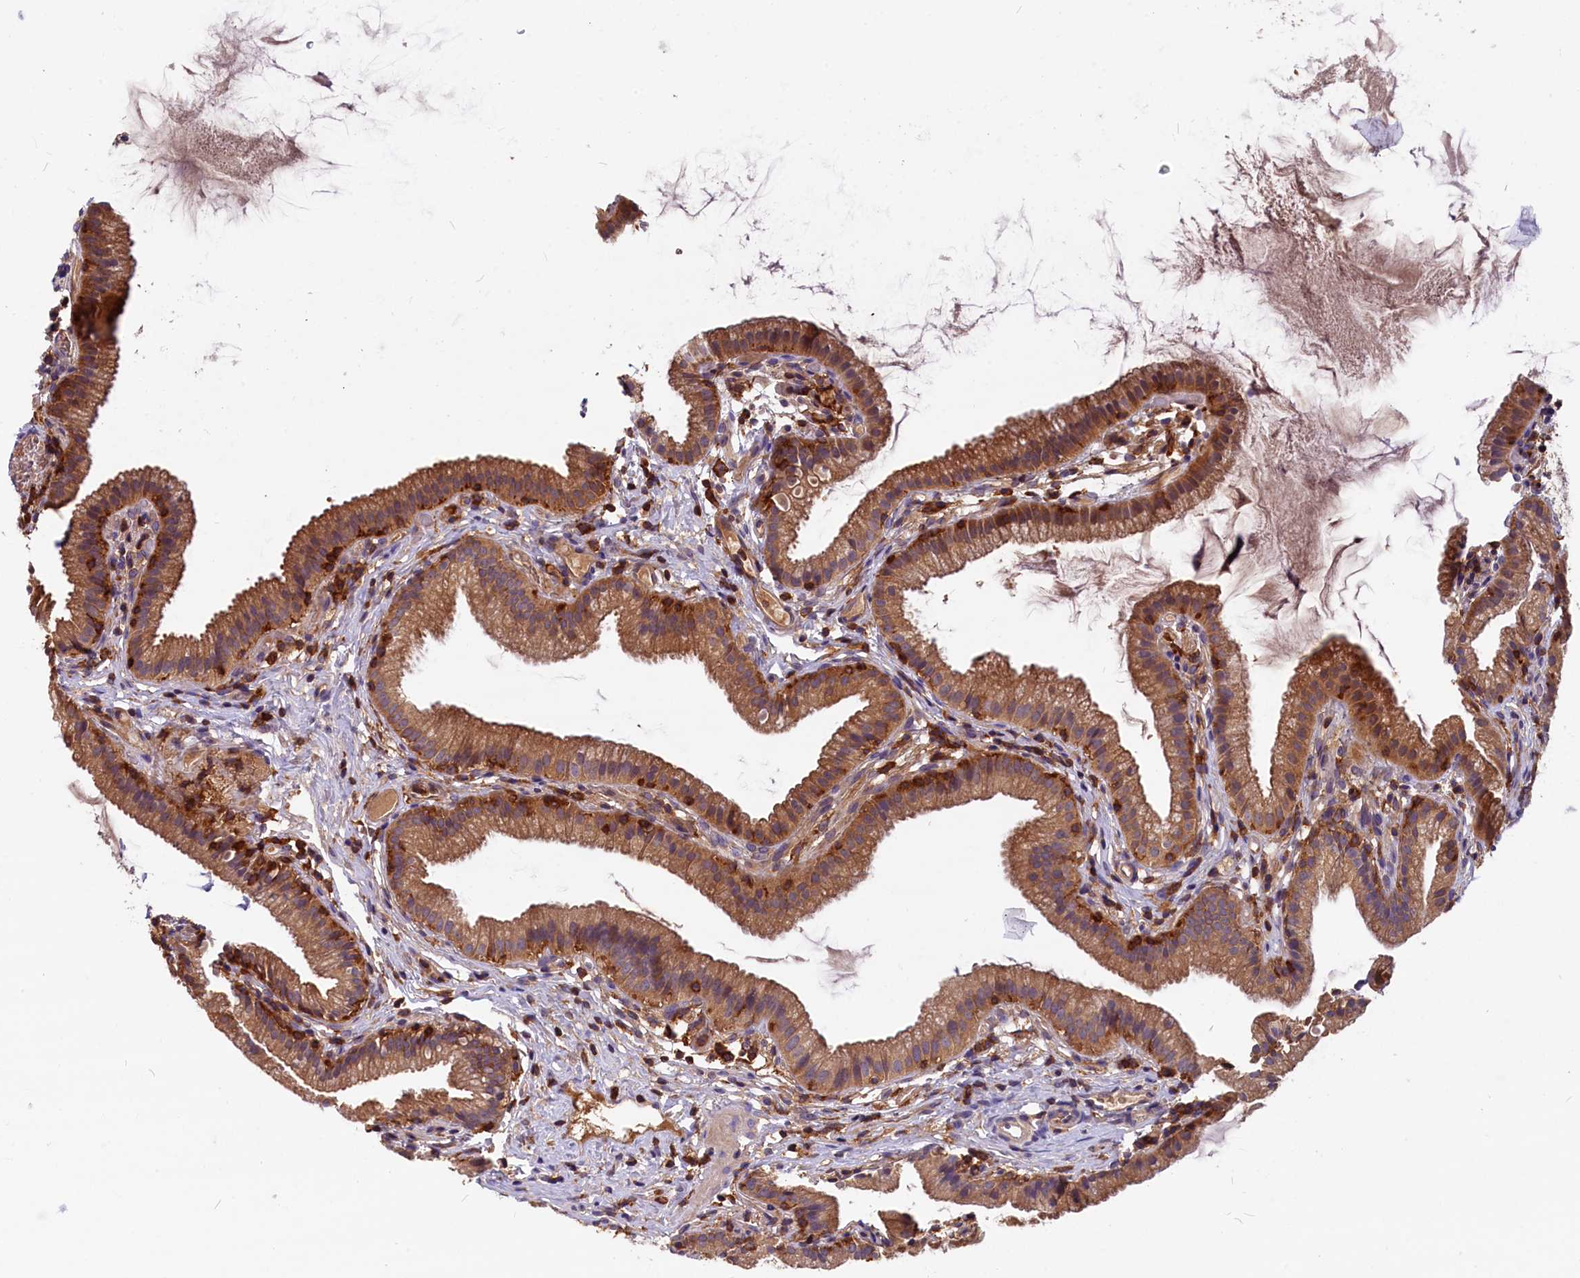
{"staining": {"intensity": "moderate", "quantity": ">75%", "location": "cytoplasmic/membranous"}, "tissue": "gallbladder", "cell_type": "Glandular cells", "image_type": "normal", "snomed": [{"axis": "morphology", "description": "Normal tissue, NOS"}, {"axis": "topography", "description": "Gallbladder"}], "caption": "Protein expression analysis of normal human gallbladder reveals moderate cytoplasmic/membranous expression in about >75% of glandular cells. The protein of interest is stained brown, and the nuclei are stained in blue (DAB IHC with brightfield microscopy, high magnification).", "gene": "MYO9B", "patient": {"sex": "female", "age": 46}}